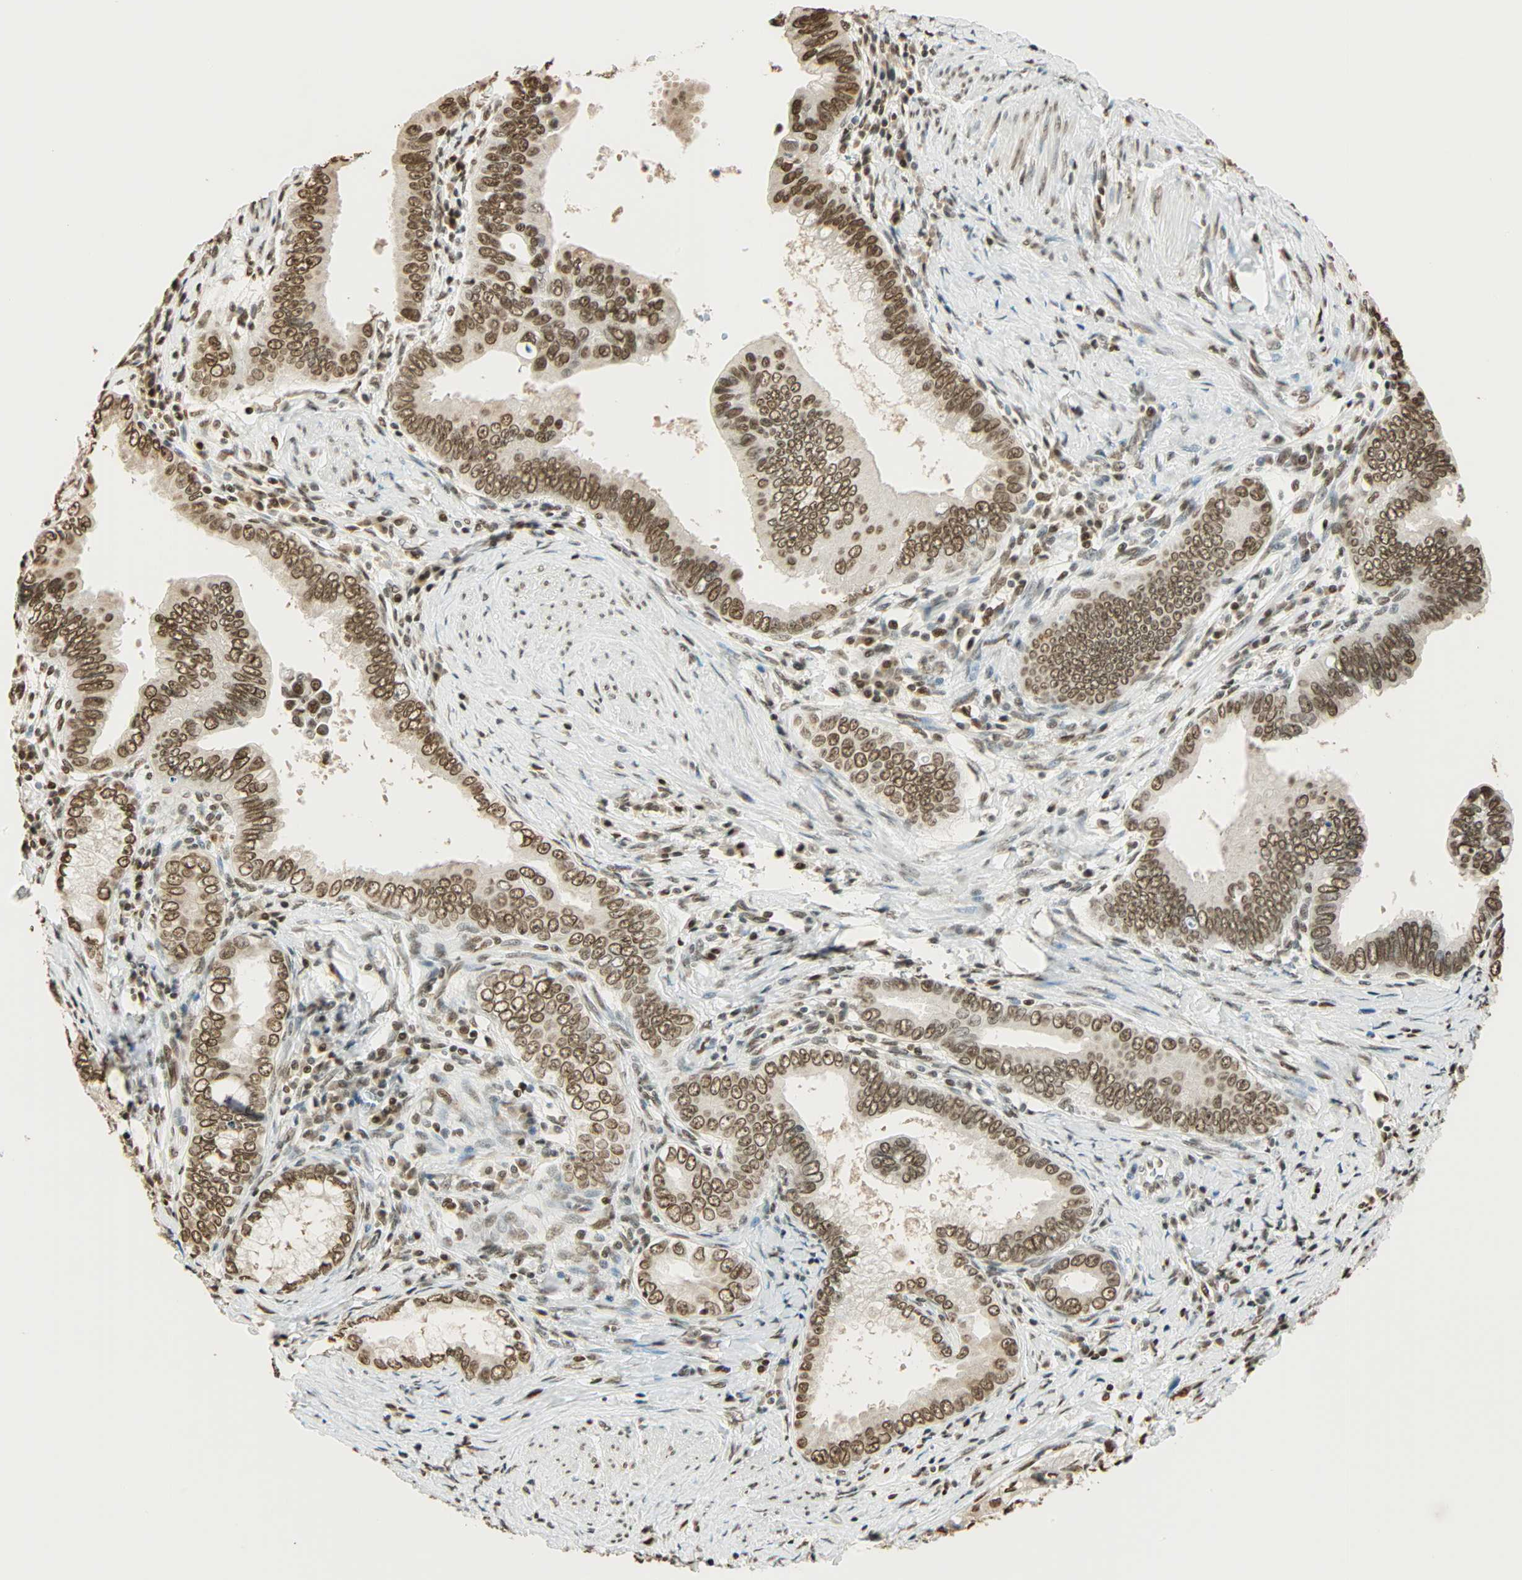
{"staining": {"intensity": "moderate", "quantity": ">75%", "location": "nuclear"}, "tissue": "pancreatic cancer", "cell_type": "Tumor cells", "image_type": "cancer", "snomed": [{"axis": "morphology", "description": "Normal tissue, NOS"}, {"axis": "topography", "description": "Lymph node"}], "caption": "Human pancreatic cancer stained with a brown dye displays moderate nuclear positive expression in about >75% of tumor cells.", "gene": "FANCG", "patient": {"sex": "male", "age": 50}}